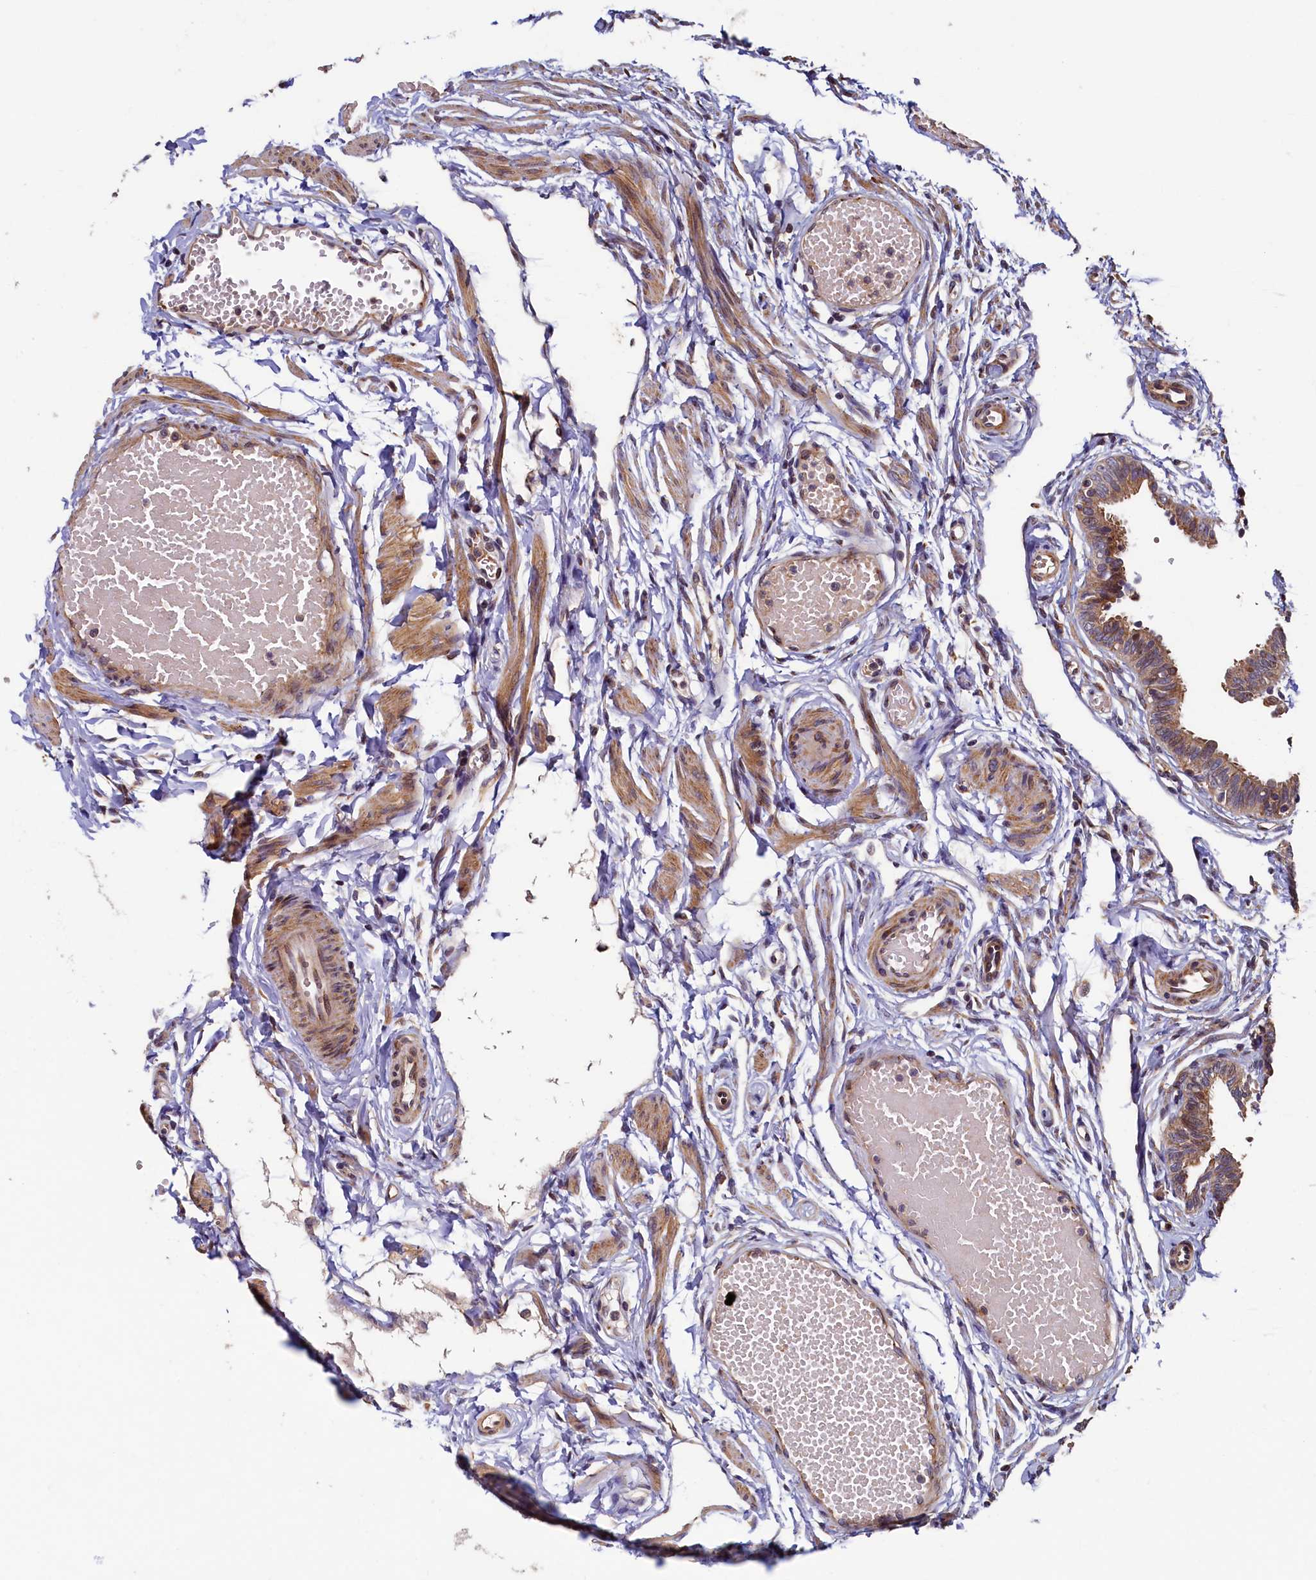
{"staining": {"intensity": "moderate", "quantity": ">75%", "location": "cytoplasmic/membranous"}, "tissue": "fallopian tube", "cell_type": "Glandular cells", "image_type": "normal", "snomed": [{"axis": "morphology", "description": "Normal tissue, NOS"}, {"axis": "topography", "description": "Fallopian tube"}, {"axis": "topography", "description": "Ovary"}], "caption": "The immunohistochemical stain labels moderate cytoplasmic/membranous expression in glandular cells of benign fallopian tube.", "gene": "TMEM181", "patient": {"sex": "female", "age": 23}}